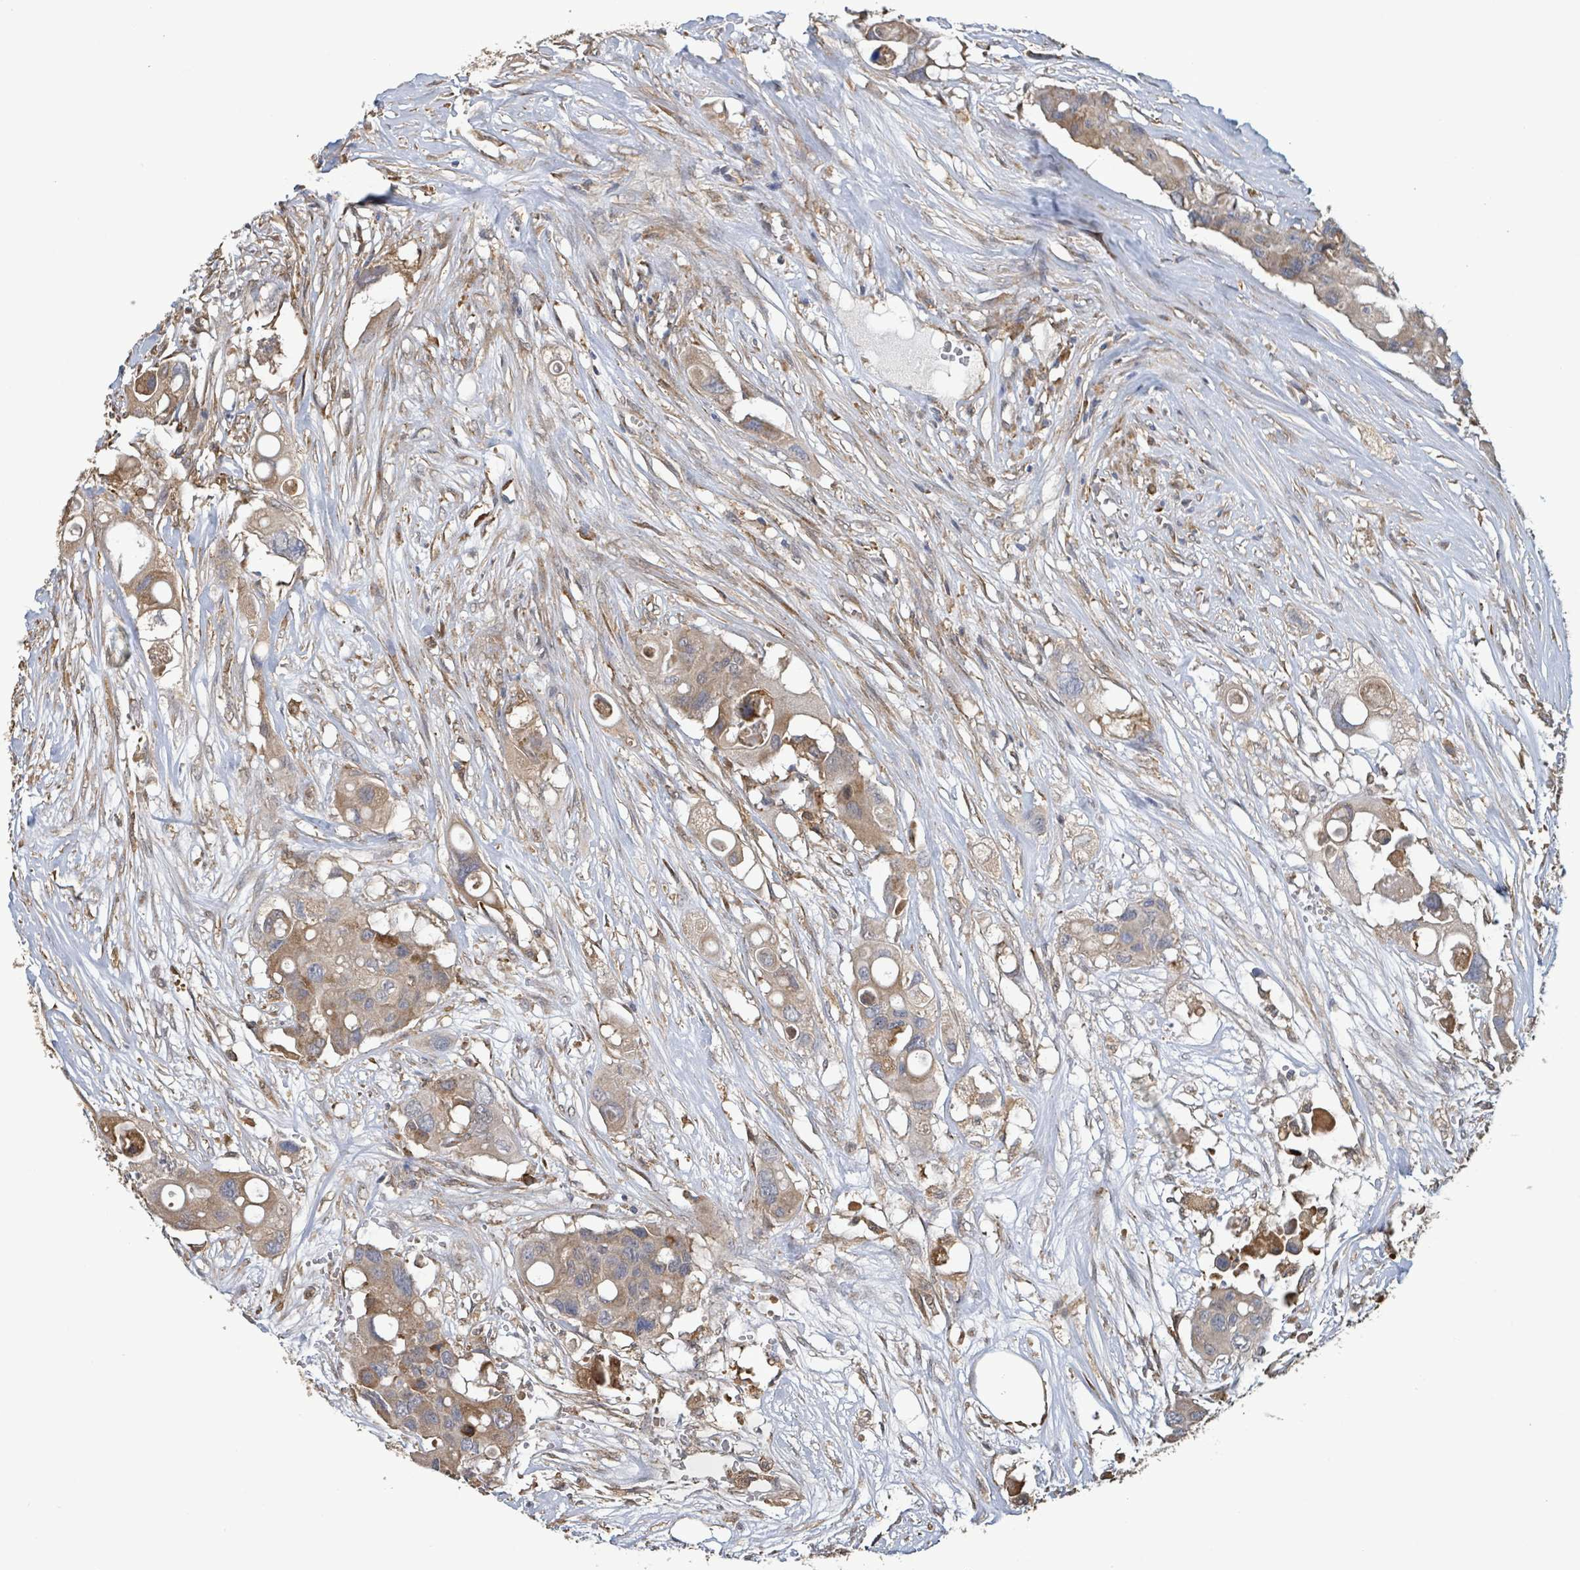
{"staining": {"intensity": "weak", "quantity": ">75%", "location": "cytoplasmic/membranous"}, "tissue": "colorectal cancer", "cell_type": "Tumor cells", "image_type": "cancer", "snomed": [{"axis": "morphology", "description": "Adenocarcinoma, NOS"}, {"axis": "topography", "description": "Colon"}], "caption": "The image reveals staining of adenocarcinoma (colorectal), revealing weak cytoplasmic/membranous protein staining (brown color) within tumor cells.", "gene": "ARPIN", "patient": {"sex": "male", "age": 77}}